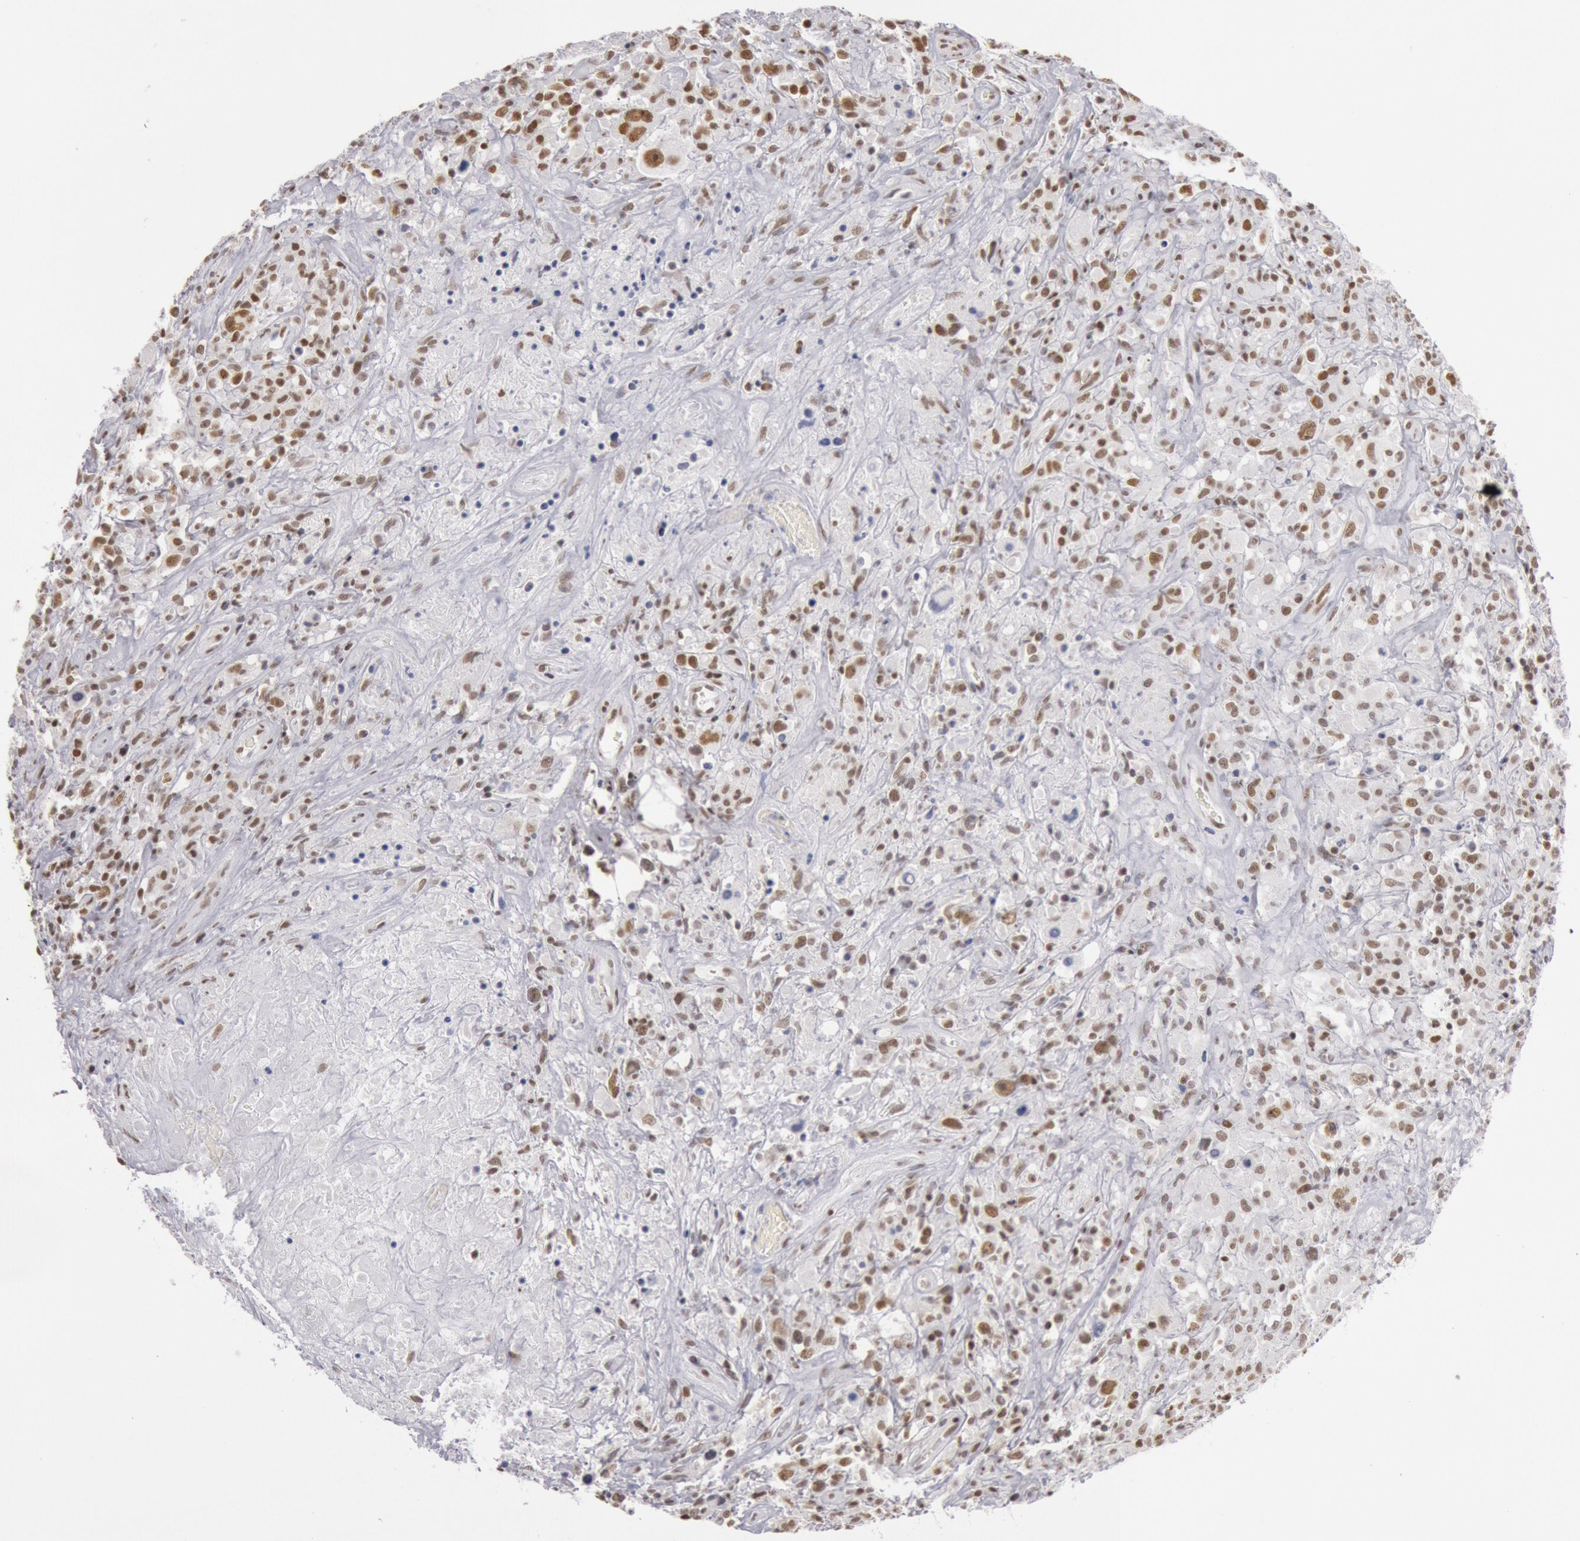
{"staining": {"intensity": "moderate", "quantity": "25%-75%", "location": "nuclear"}, "tissue": "lymphoma", "cell_type": "Tumor cells", "image_type": "cancer", "snomed": [{"axis": "morphology", "description": "Hodgkin's disease, NOS"}, {"axis": "topography", "description": "Lymph node"}], "caption": "High-magnification brightfield microscopy of Hodgkin's disease stained with DAB (3,3'-diaminobenzidine) (brown) and counterstained with hematoxylin (blue). tumor cells exhibit moderate nuclear expression is present in about25%-75% of cells.", "gene": "ESS2", "patient": {"sex": "male", "age": 46}}